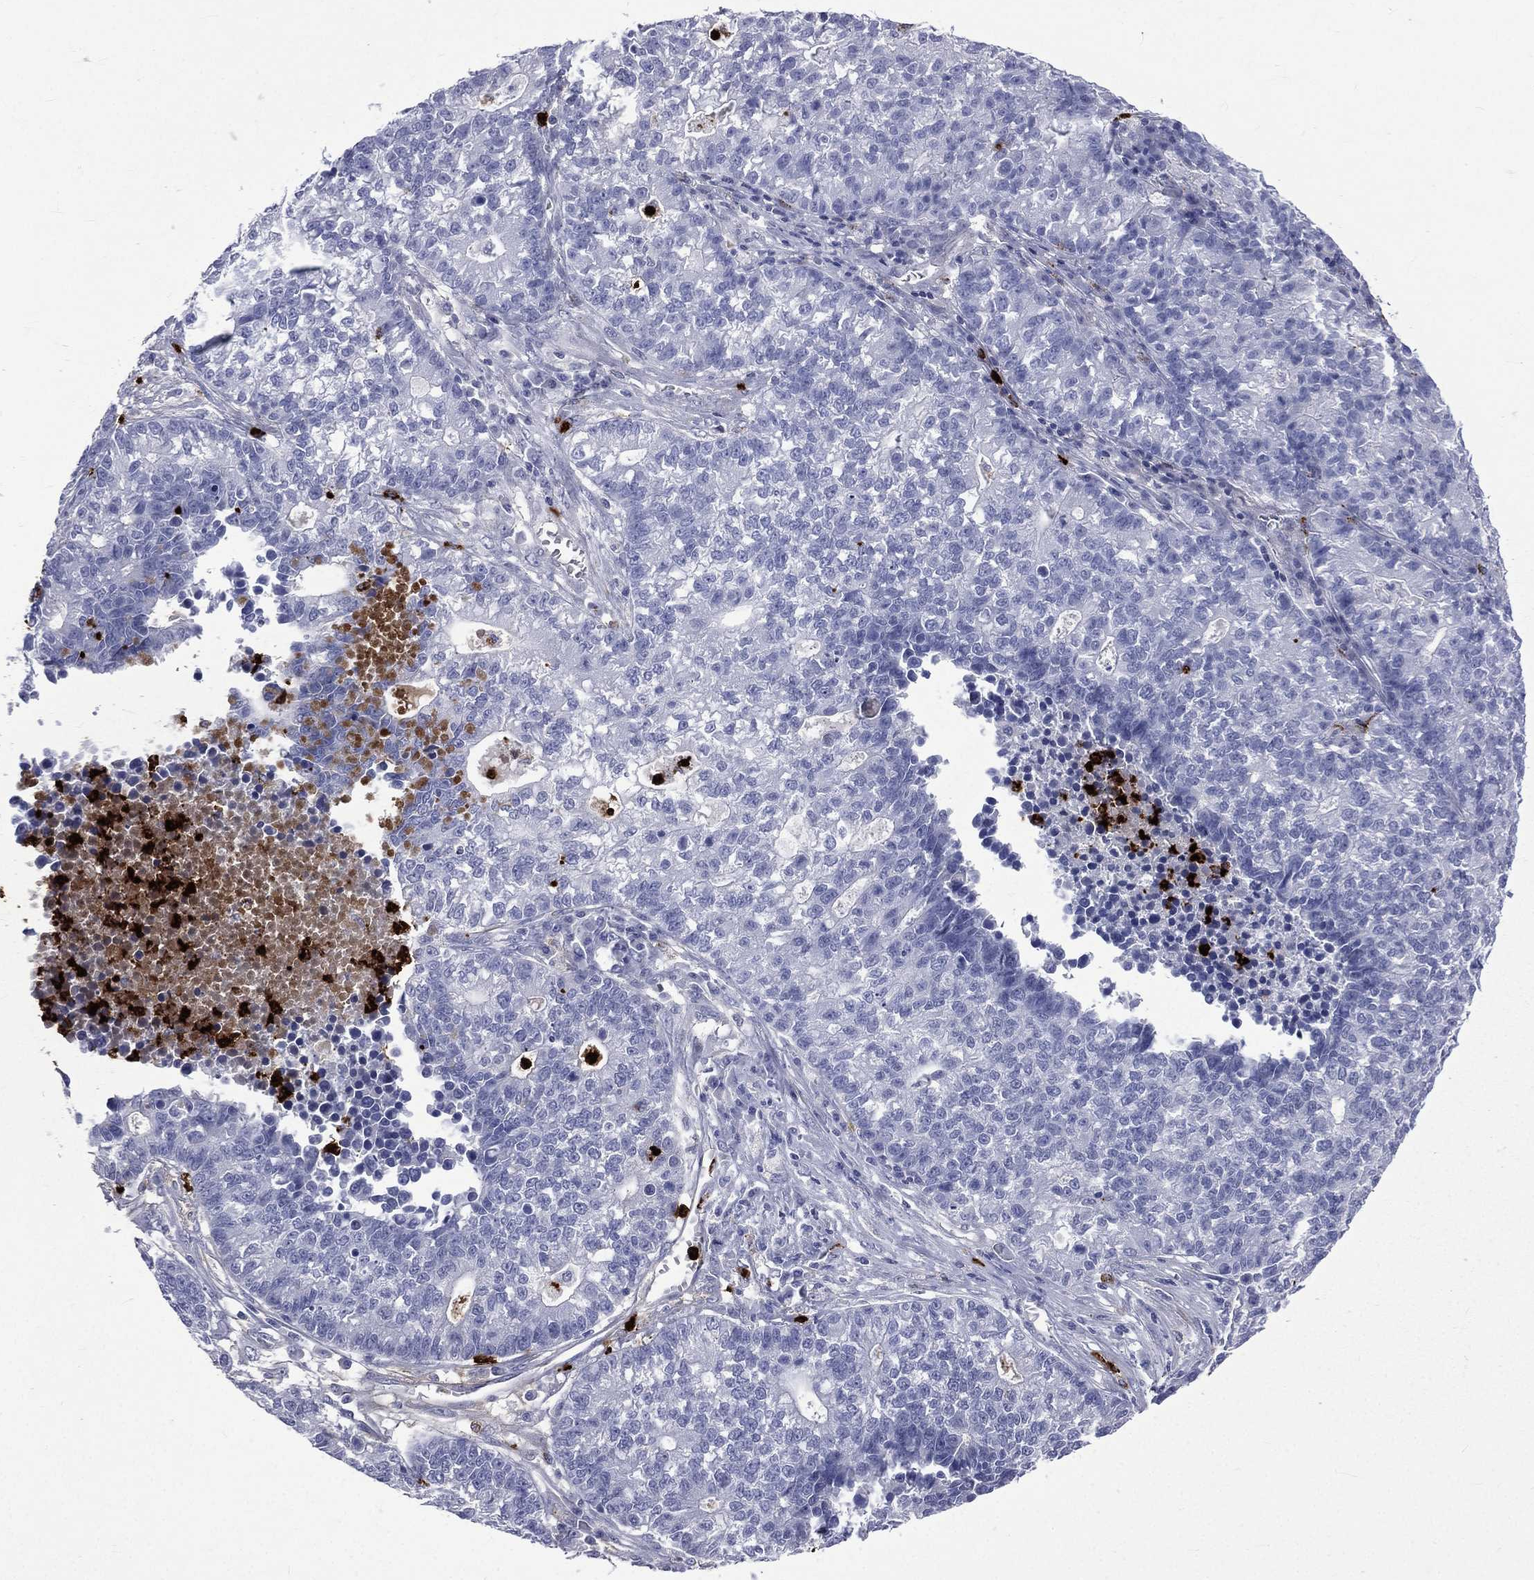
{"staining": {"intensity": "negative", "quantity": "none", "location": "none"}, "tissue": "lung cancer", "cell_type": "Tumor cells", "image_type": "cancer", "snomed": [{"axis": "morphology", "description": "Adenocarcinoma, NOS"}, {"axis": "topography", "description": "Lung"}], "caption": "The photomicrograph exhibits no significant positivity in tumor cells of adenocarcinoma (lung). (Stains: DAB immunohistochemistry with hematoxylin counter stain, Microscopy: brightfield microscopy at high magnification).", "gene": "ELANE", "patient": {"sex": "male", "age": 57}}